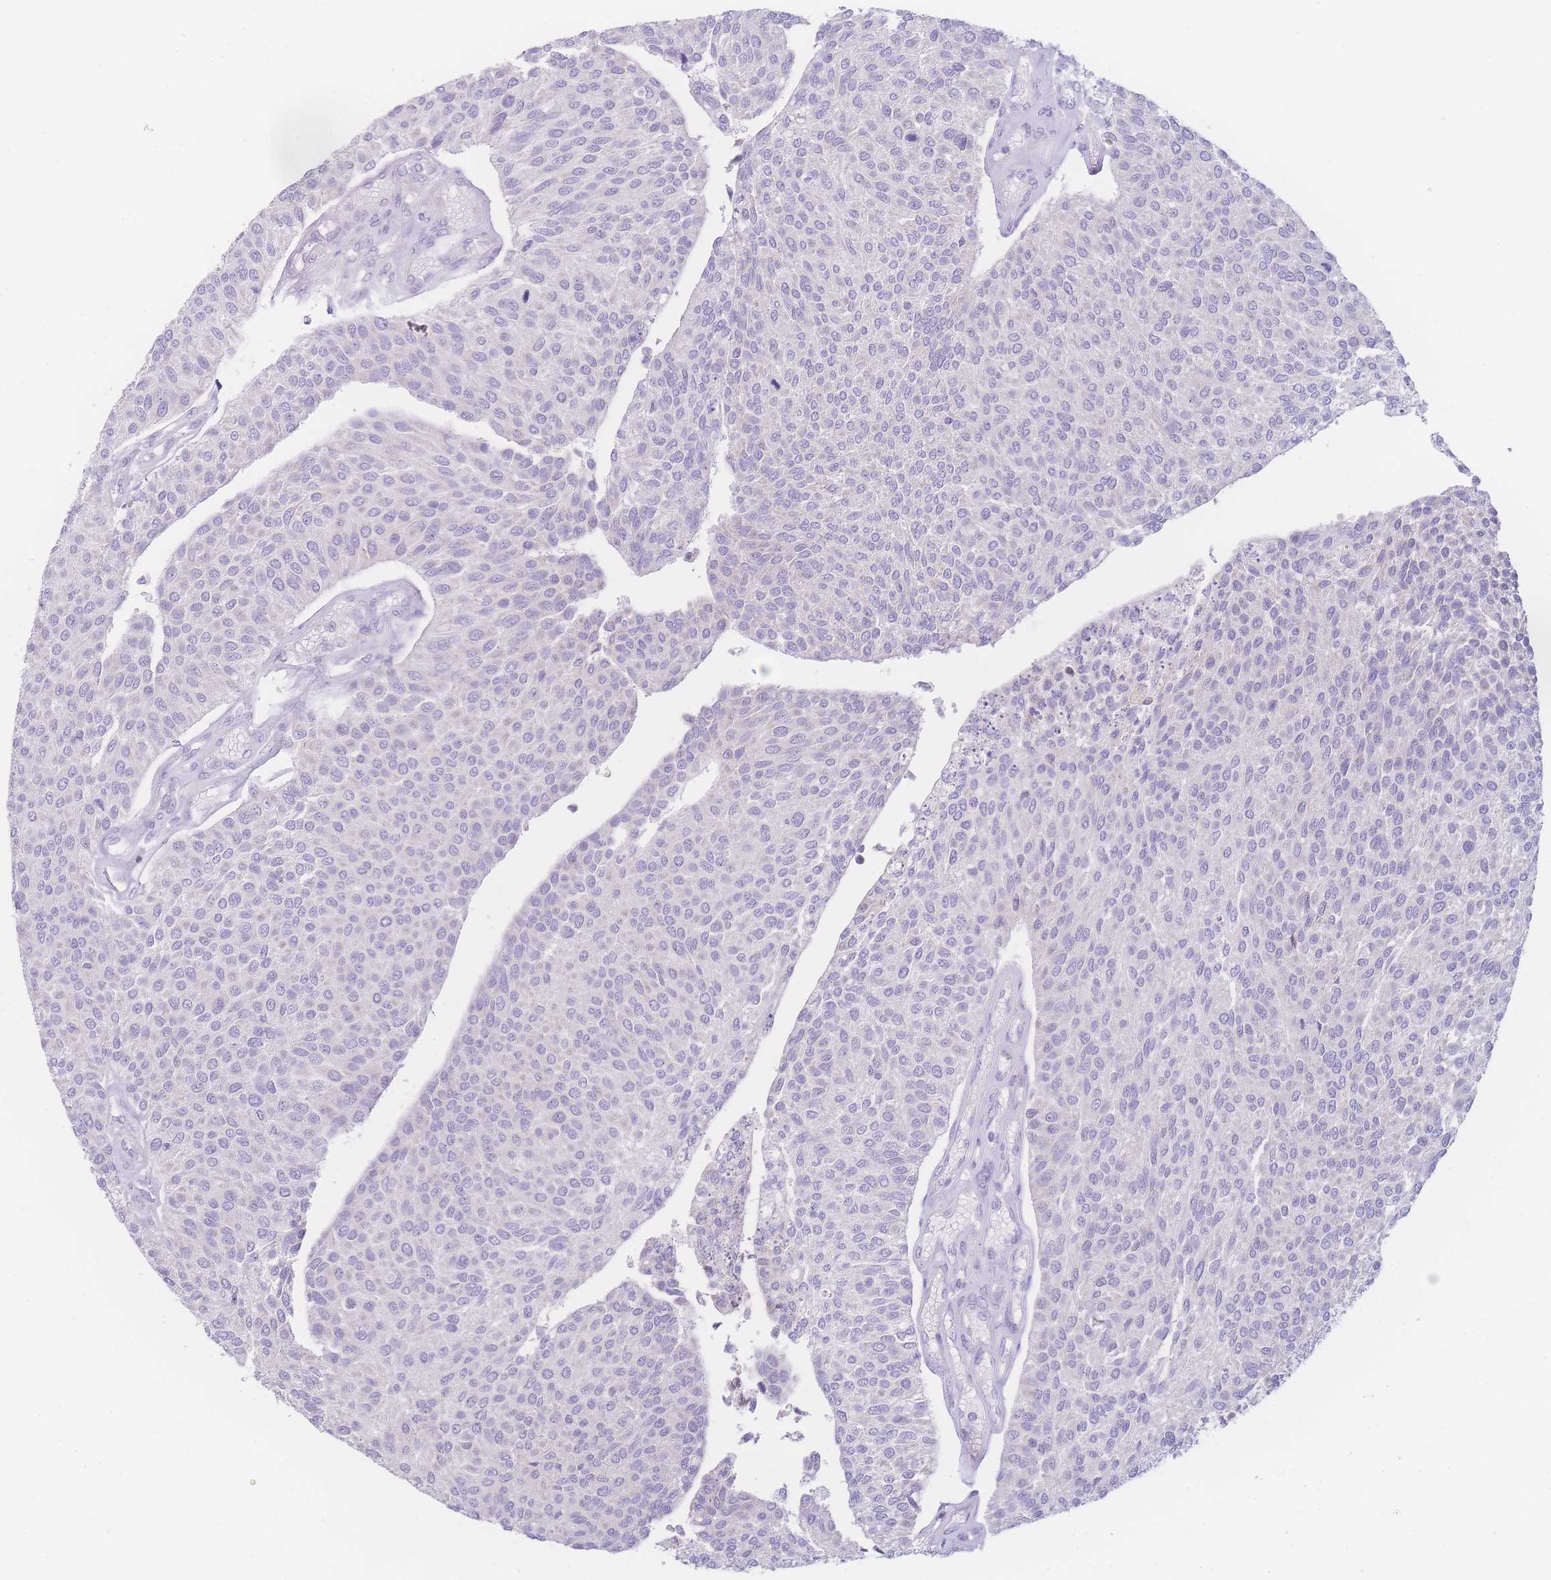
{"staining": {"intensity": "negative", "quantity": "none", "location": "none"}, "tissue": "urothelial cancer", "cell_type": "Tumor cells", "image_type": "cancer", "snomed": [{"axis": "morphology", "description": "Urothelial carcinoma, NOS"}, {"axis": "topography", "description": "Urinary bladder"}], "caption": "Tumor cells show no significant protein staining in urothelial cancer. (IHC, brightfield microscopy, high magnification).", "gene": "NBEAL1", "patient": {"sex": "male", "age": 55}}